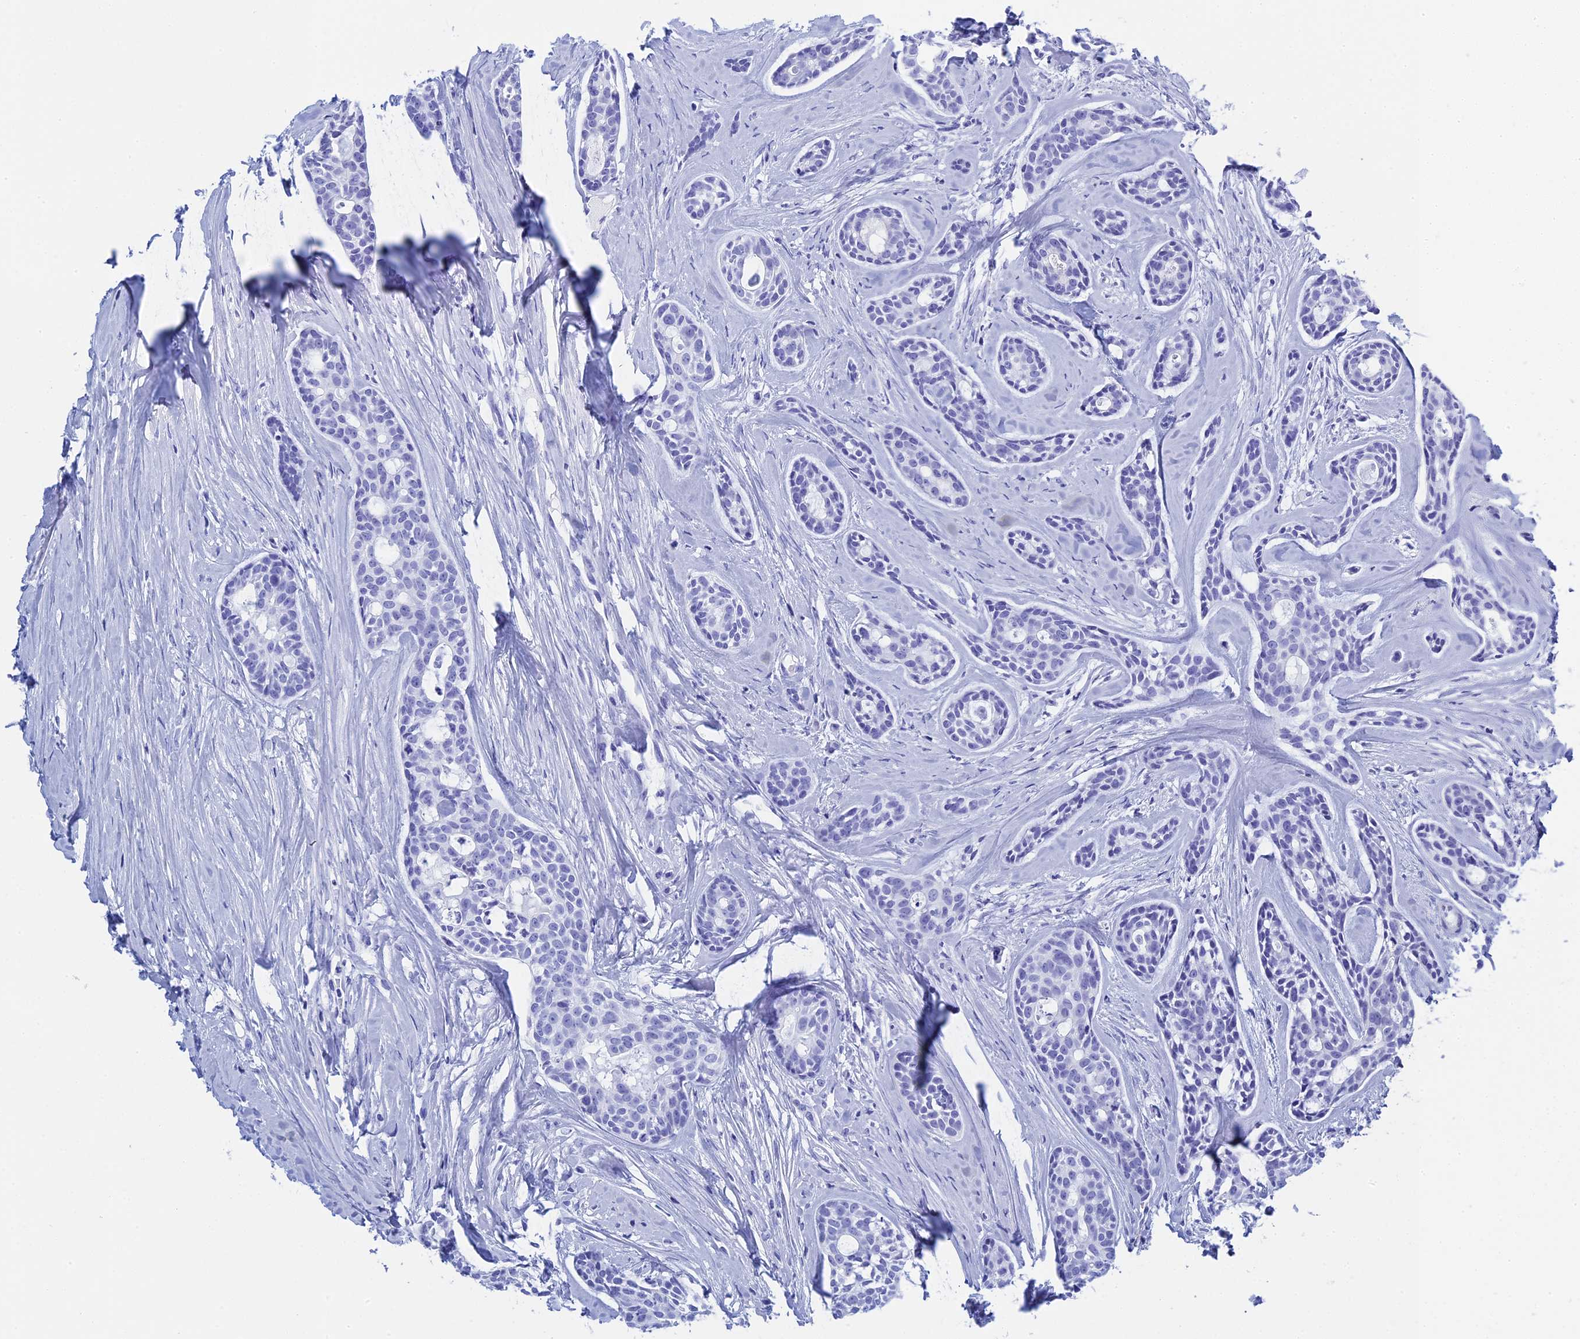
{"staining": {"intensity": "negative", "quantity": "none", "location": "none"}, "tissue": "head and neck cancer", "cell_type": "Tumor cells", "image_type": "cancer", "snomed": [{"axis": "morphology", "description": "Adenocarcinoma, NOS"}, {"axis": "topography", "description": "Subcutis"}, {"axis": "topography", "description": "Head-Neck"}], "caption": "There is no significant positivity in tumor cells of head and neck cancer.", "gene": "TEX101", "patient": {"sex": "female", "age": 73}}